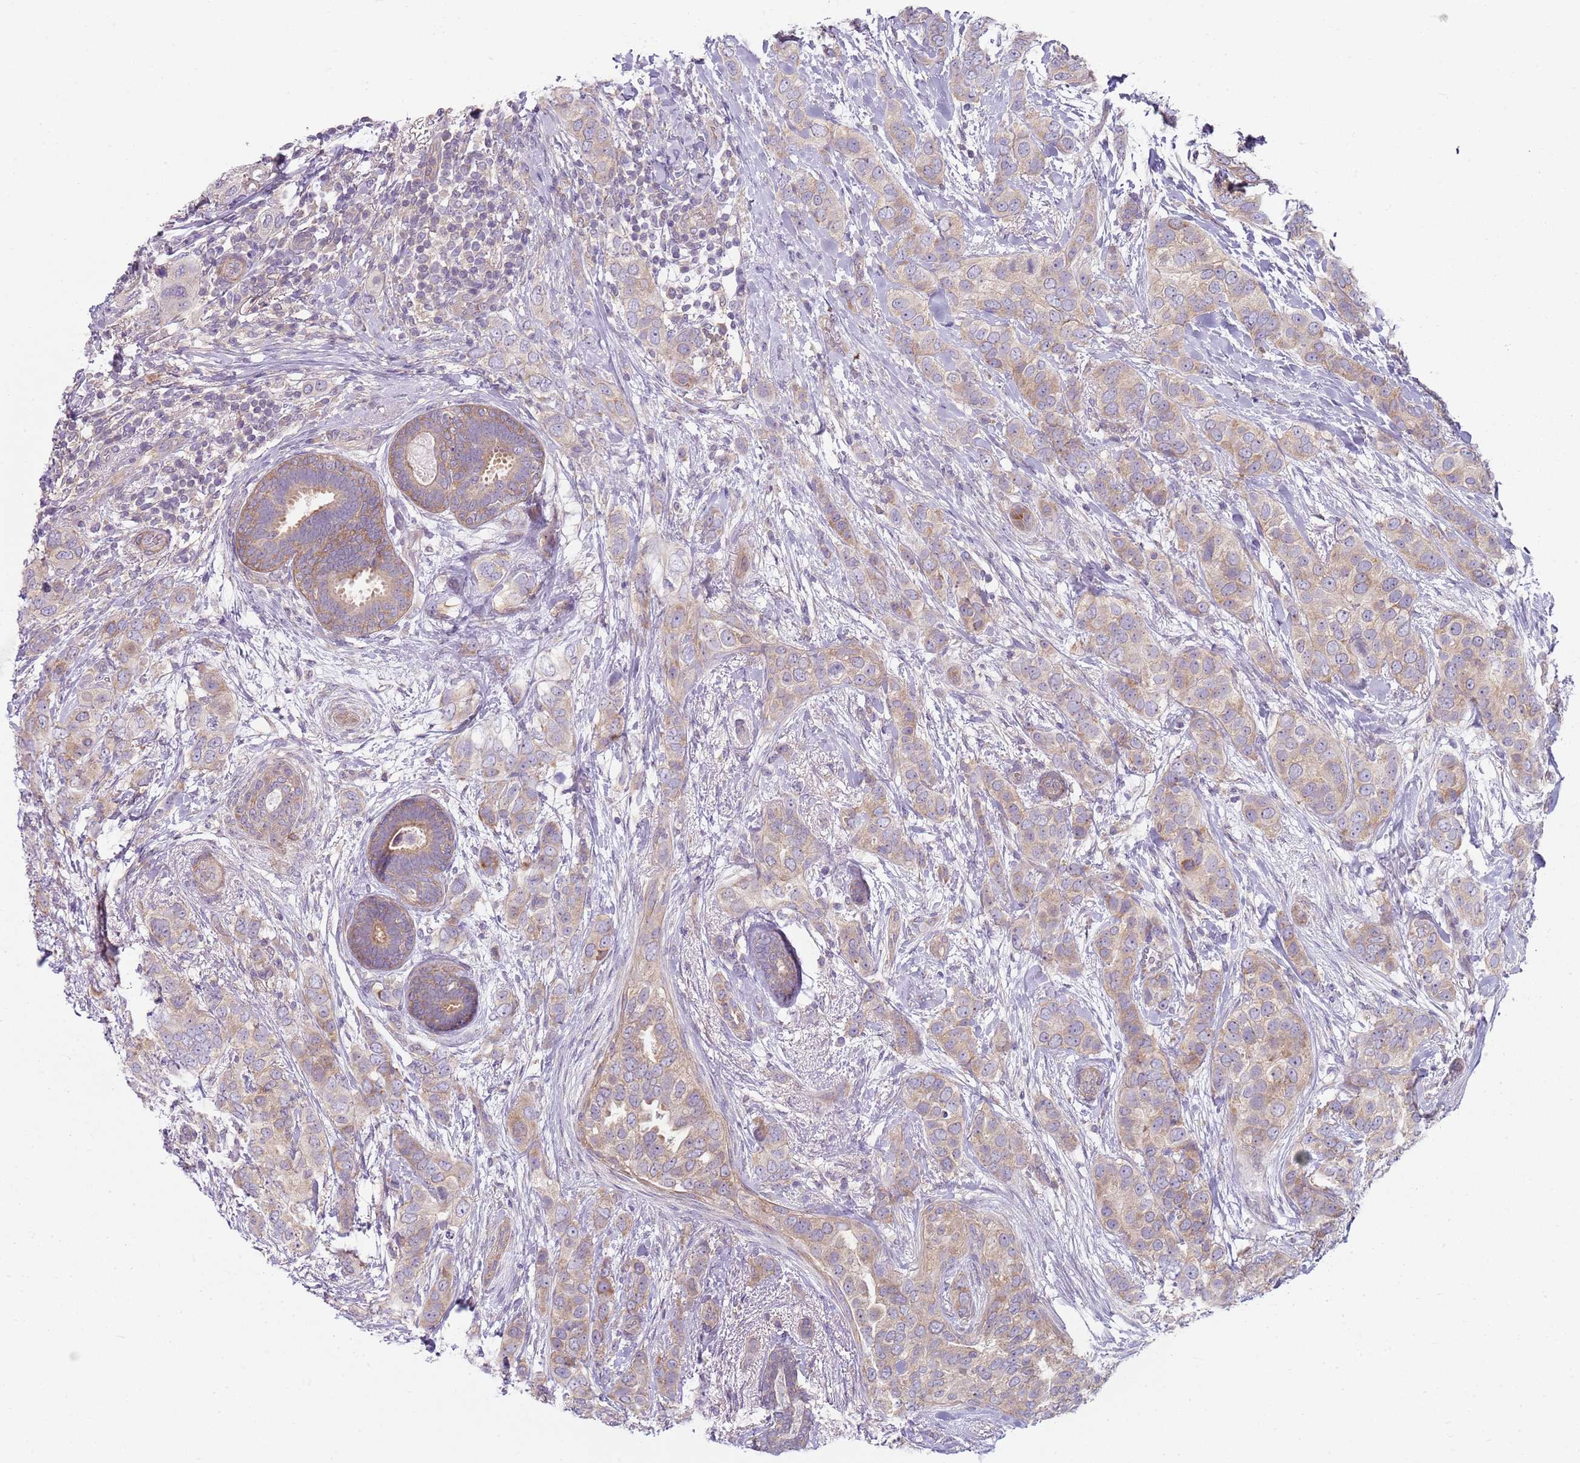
{"staining": {"intensity": "negative", "quantity": "none", "location": "none"}, "tissue": "breast cancer", "cell_type": "Tumor cells", "image_type": "cancer", "snomed": [{"axis": "morphology", "description": "Lobular carcinoma"}, {"axis": "topography", "description": "Breast"}], "caption": "Immunohistochemical staining of breast cancer displays no significant expression in tumor cells.", "gene": "SLC26A6", "patient": {"sex": "female", "age": 51}}